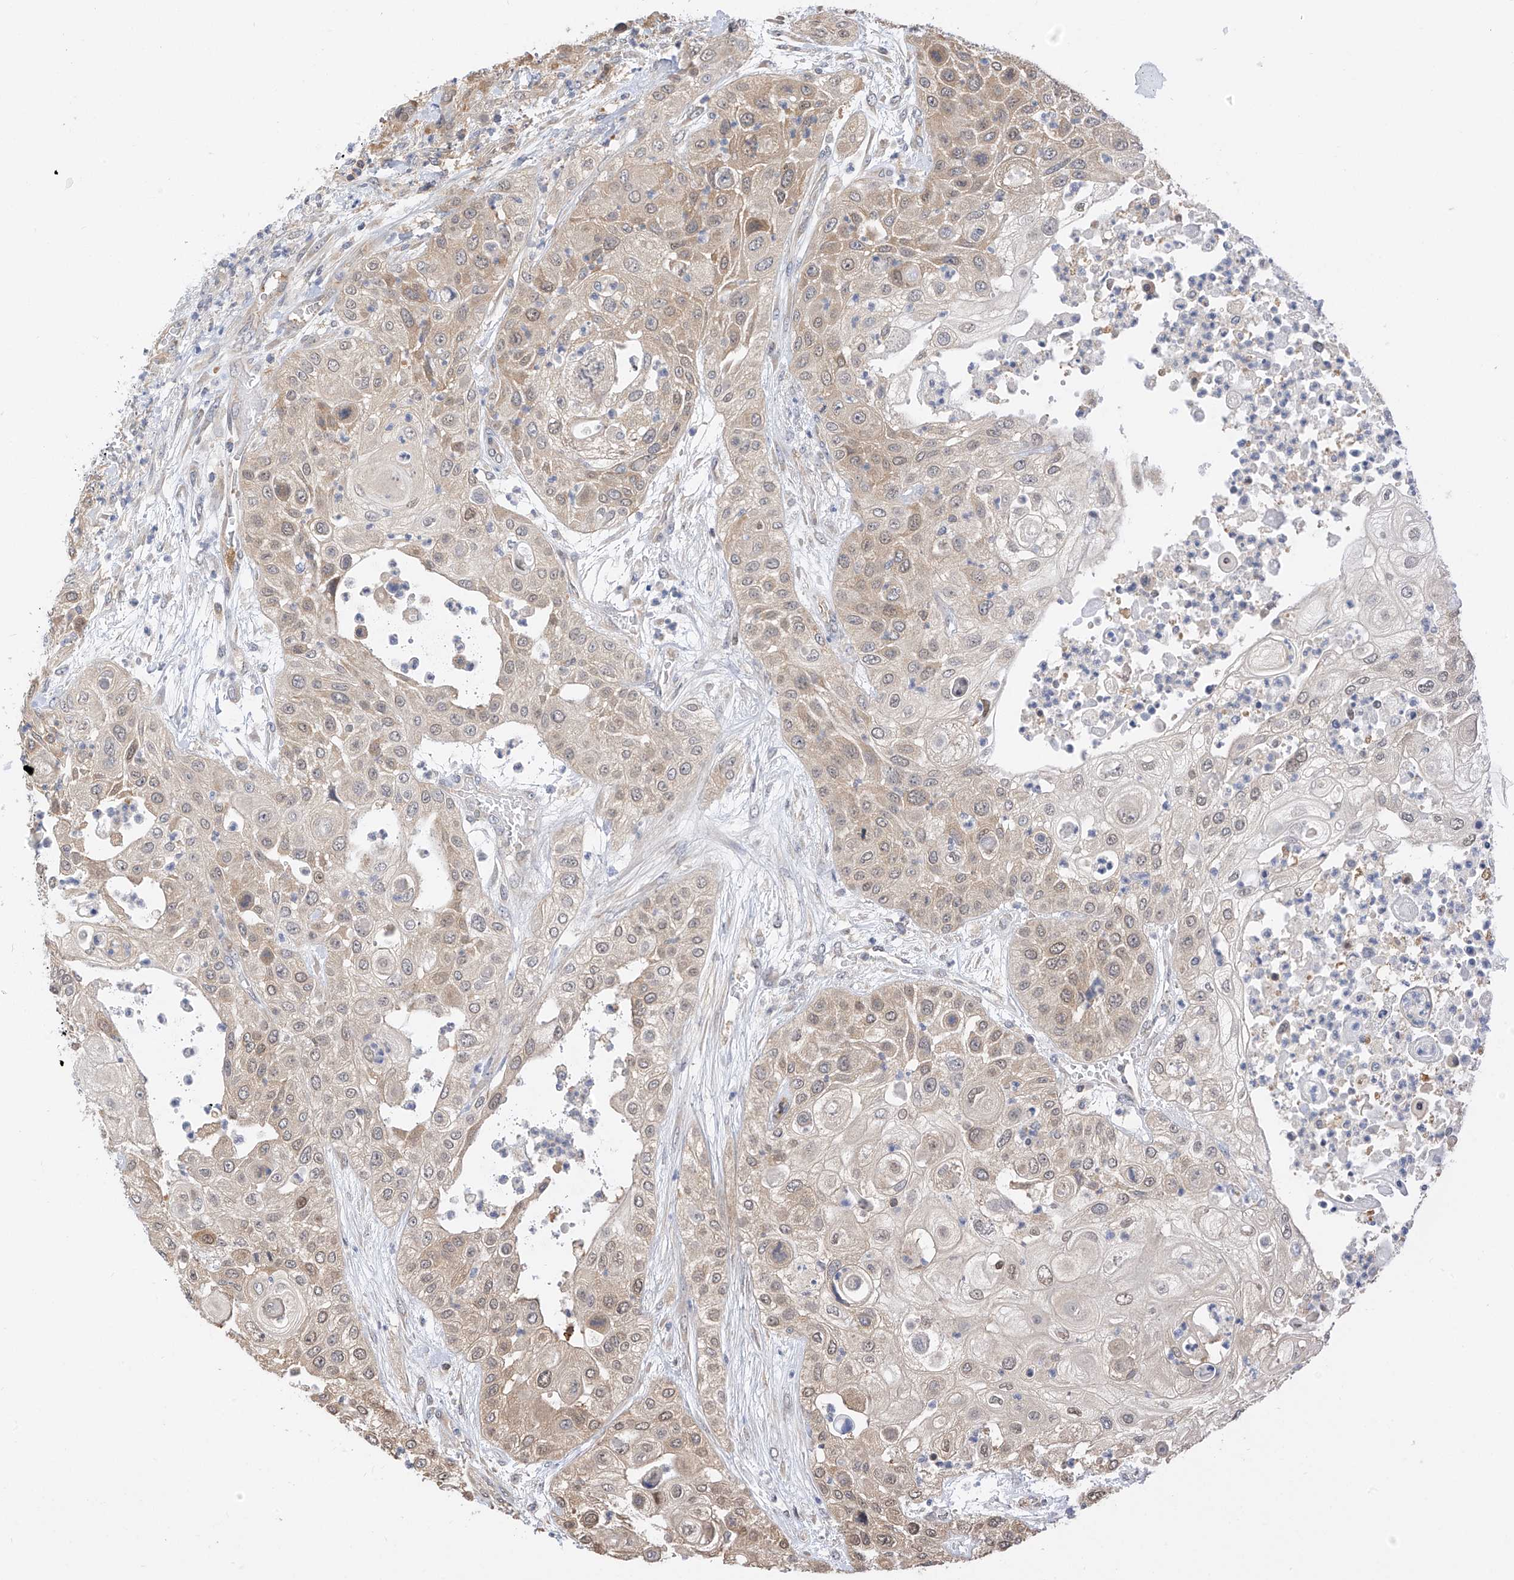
{"staining": {"intensity": "moderate", "quantity": ">75%", "location": "cytoplasmic/membranous,nuclear"}, "tissue": "urothelial cancer", "cell_type": "Tumor cells", "image_type": "cancer", "snomed": [{"axis": "morphology", "description": "Urothelial carcinoma, High grade"}, {"axis": "topography", "description": "Urinary bladder"}], "caption": "High-magnification brightfield microscopy of high-grade urothelial carcinoma stained with DAB (brown) and counterstained with hematoxylin (blue). tumor cells exhibit moderate cytoplasmic/membranous and nuclear expression is identified in approximately>75% of cells.", "gene": "PPA2", "patient": {"sex": "female", "age": 79}}